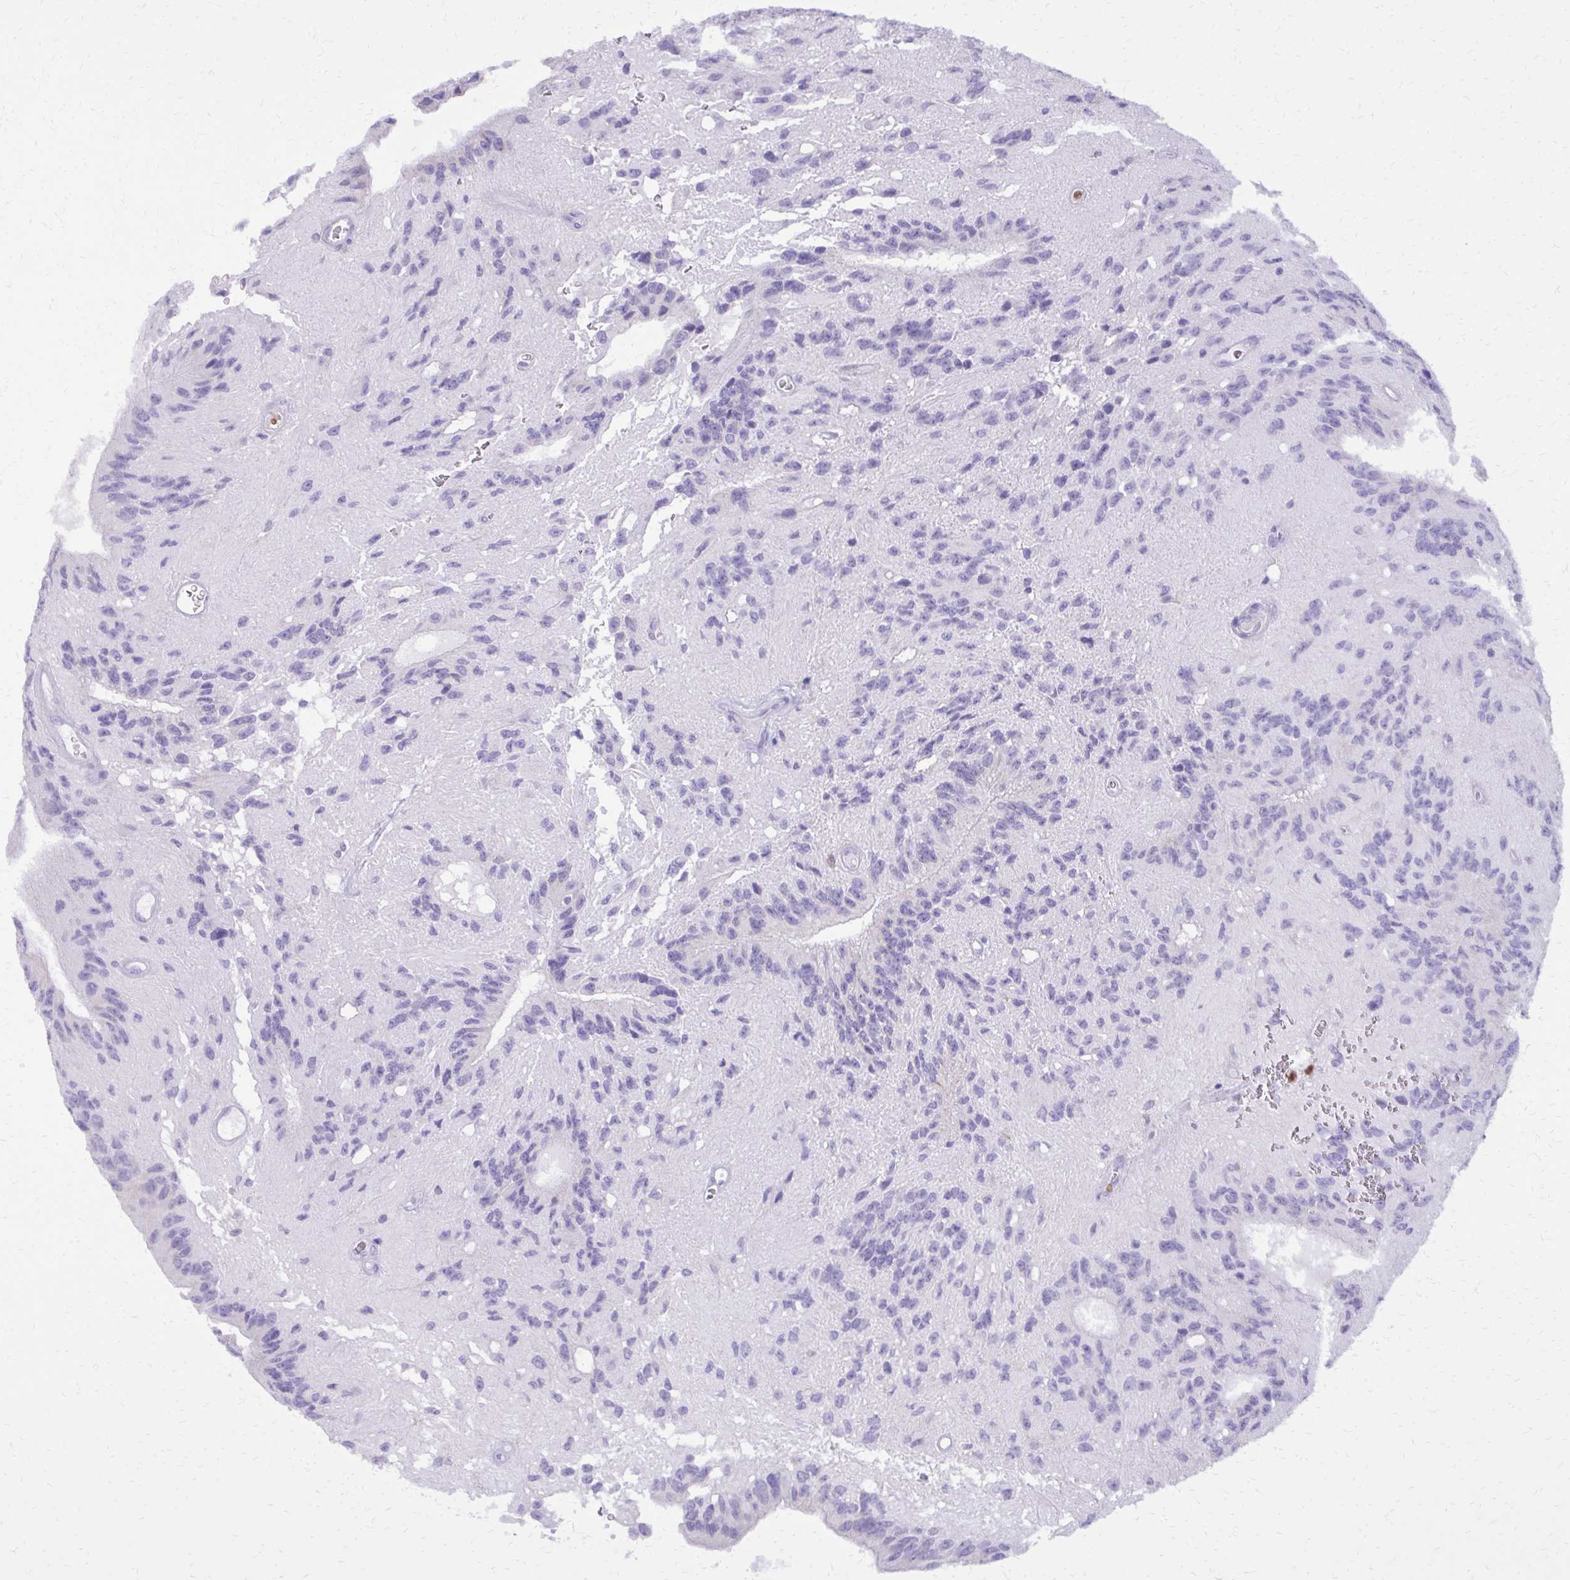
{"staining": {"intensity": "negative", "quantity": "none", "location": "none"}, "tissue": "glioma", "cell_type": "Tumor cells", "image_type": "cancer", "snomed": [{"axis": "morphology", "description": "Glioma, malignant, Low grade"}, {"axis": "topography", "description": "Brain"}], "caption": "Immunohistochemical staining of human glioma demonstrates no significant positivity in tumor cells.", "gene": "CAT", "patient": {"sex": "male", "age": 31}}